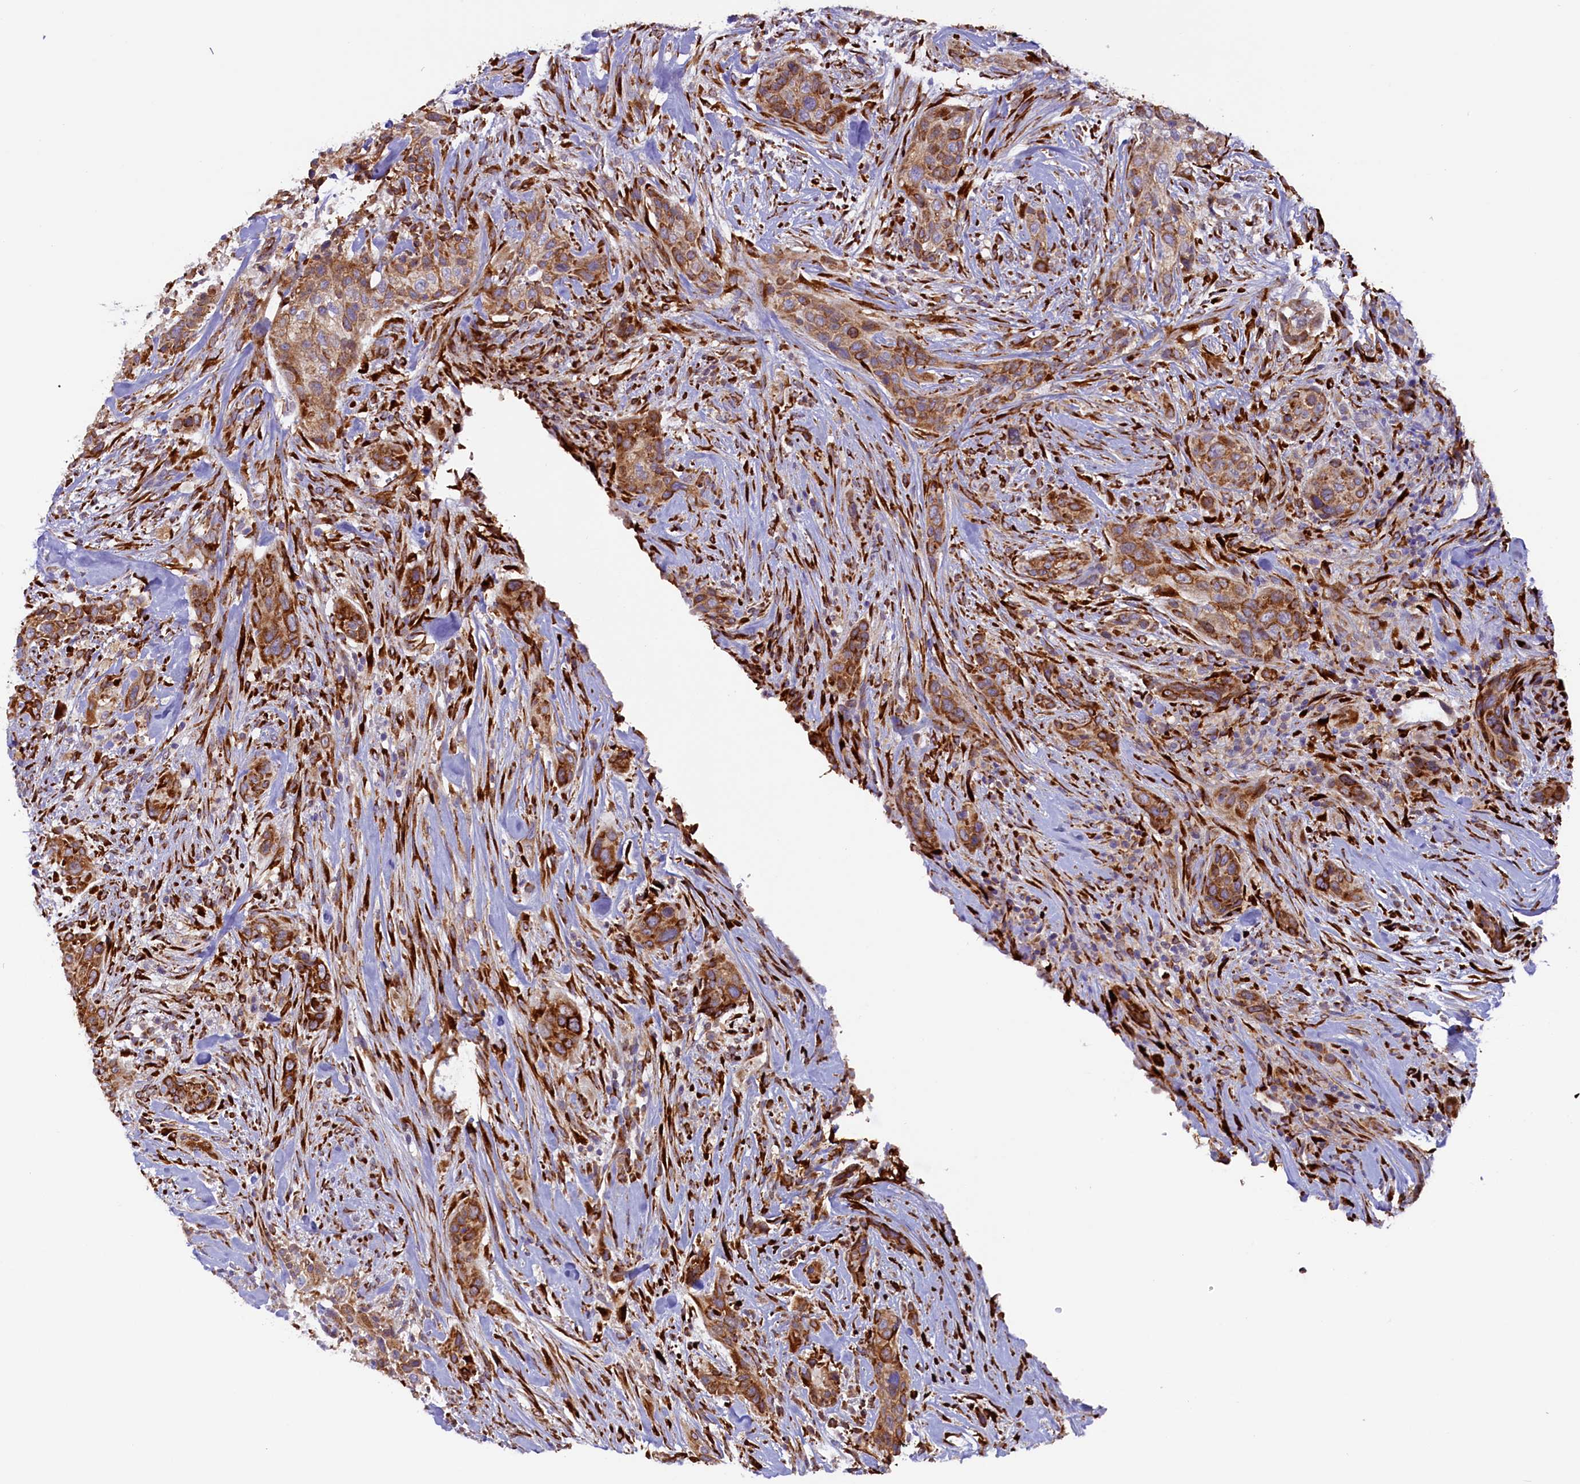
{"staining": {"intensity": "strong", "quantity": ">75%", "location": "cytoplasmic/membranous"}, "tissue": "urothelial cancer", "cell_type": "Tumor cells", "image_type": "cancer", "snomed": [{"axis": "morphology", "description": "Urothelial carcinoma, High grade"}, {"axis": "topography", "description": "Urinary bladder"}], "caption": "High-grade urothelial carcinoma stained with a protein marker exhibits strong staining in tumor cells.", "gene": "SSC5D", "patient": {"sex": "male", "age": 35}}